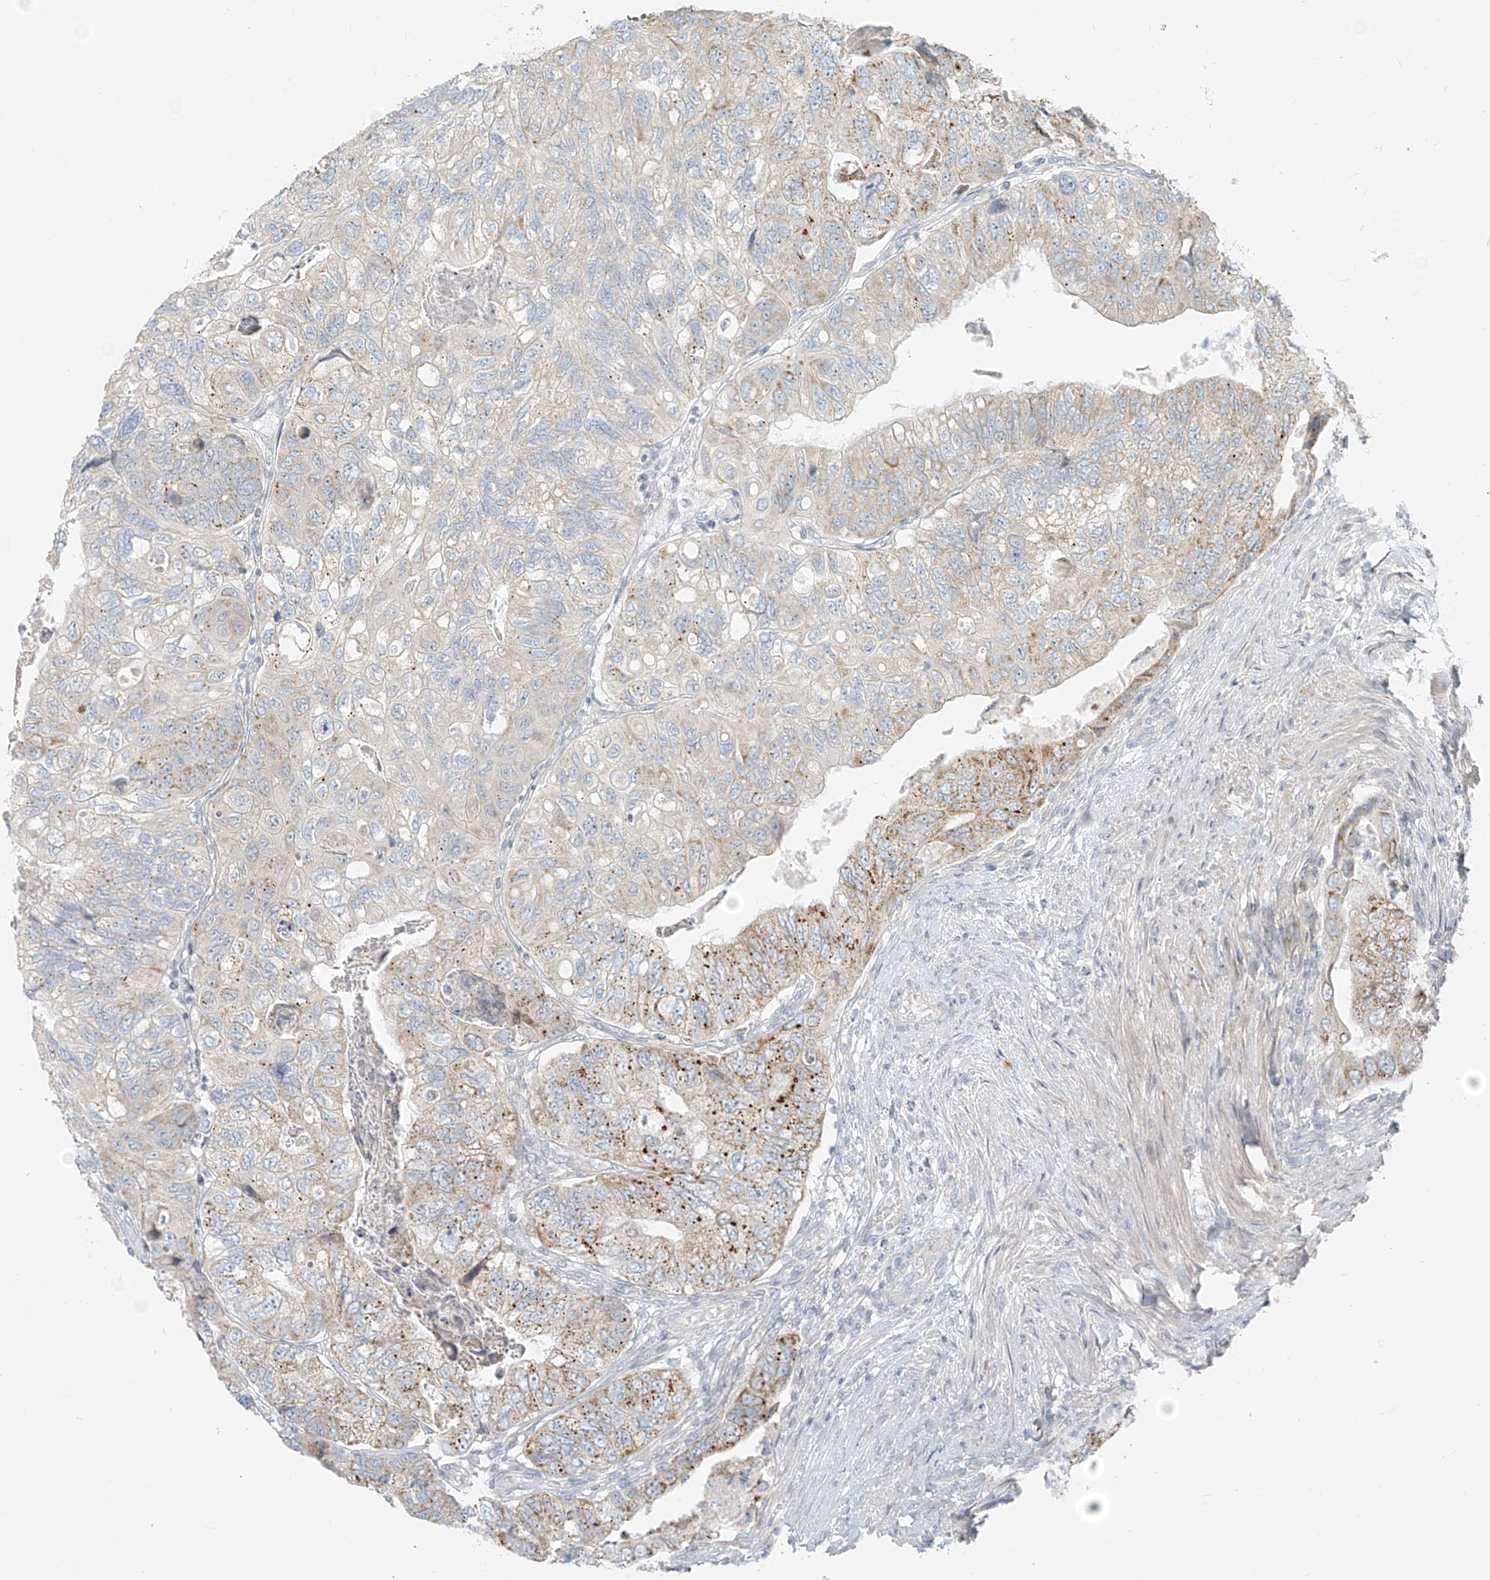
{"staining": {"intensity": "moderate", "quantity": "25%-75%", "location": "cytoplasmic/membranous"}, "tissue": "colorectal cancer", "cell_type": "Tumor cells", "image_type": "cancer", "snomed": [{"axis": "morphology", "description": "Adenocarcinoma, NOS"}, {"axis": "topography", "description": "Rectum"}], "caption": "High-power microscopy captured an immunohistochemistry (IHC) image of colorectal cancer (adenocarcinoma), revealing moderate cytoplasmic/membranous positivity in approximately 25%-75% of tumor cells.", "gene": "UST", "patient": {"sex": "male", "age": 63}}